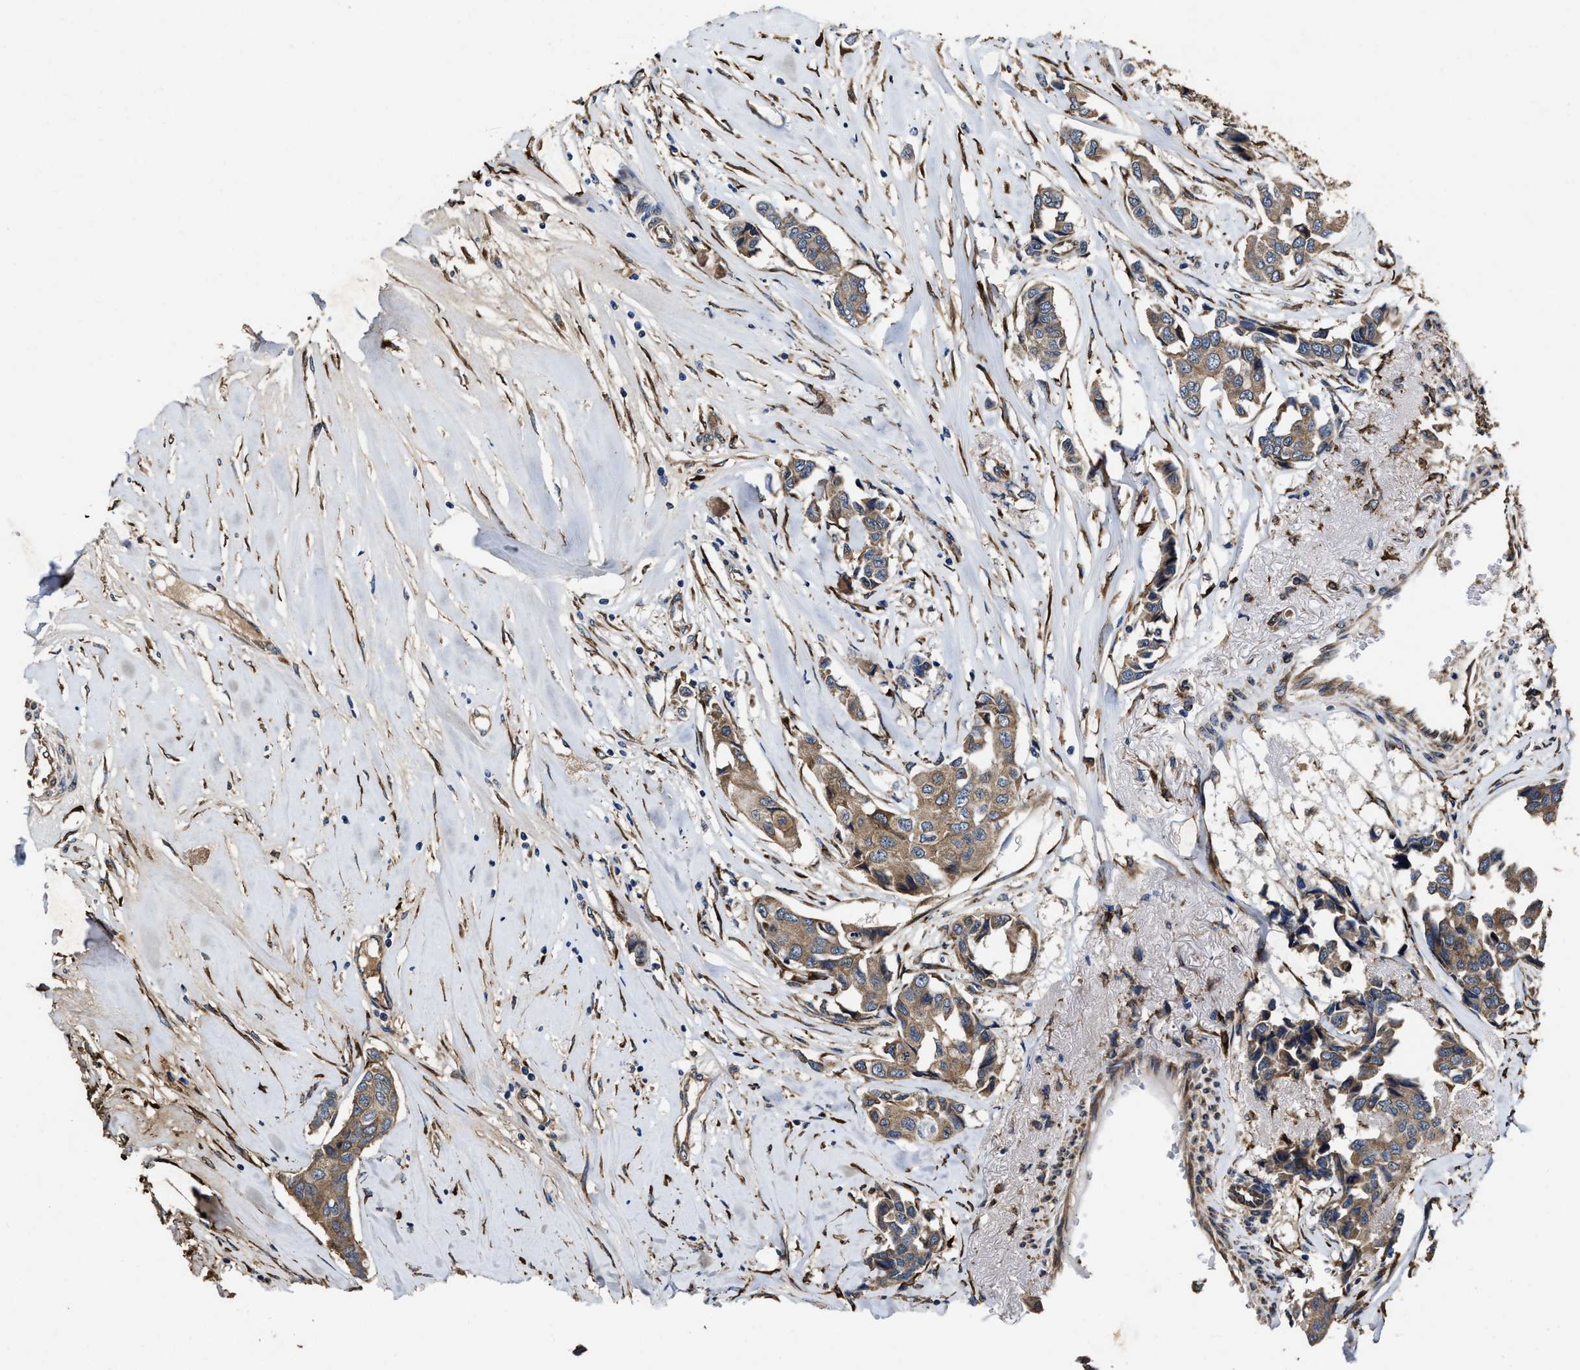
{"staining": {"intensity": "moderate", "quantity": ">75%", "location": "cytoplasmic/membranous"}, "tissue": "breast cancer", "cell_type": "Tumor cells", "image_type": "cancer", "snomed": [{"axis": "morphology", "description": "Duct carcinoma"}, {"axis": "topography", "description": "Breast"}], "caption": "A brown stain labels moderate cytoplasmic/membranous expression of a protein in breast intraductal carcinoma tumor cells.", "gene": "IDNK", "patient": {"sex": "female", "age": 80}}